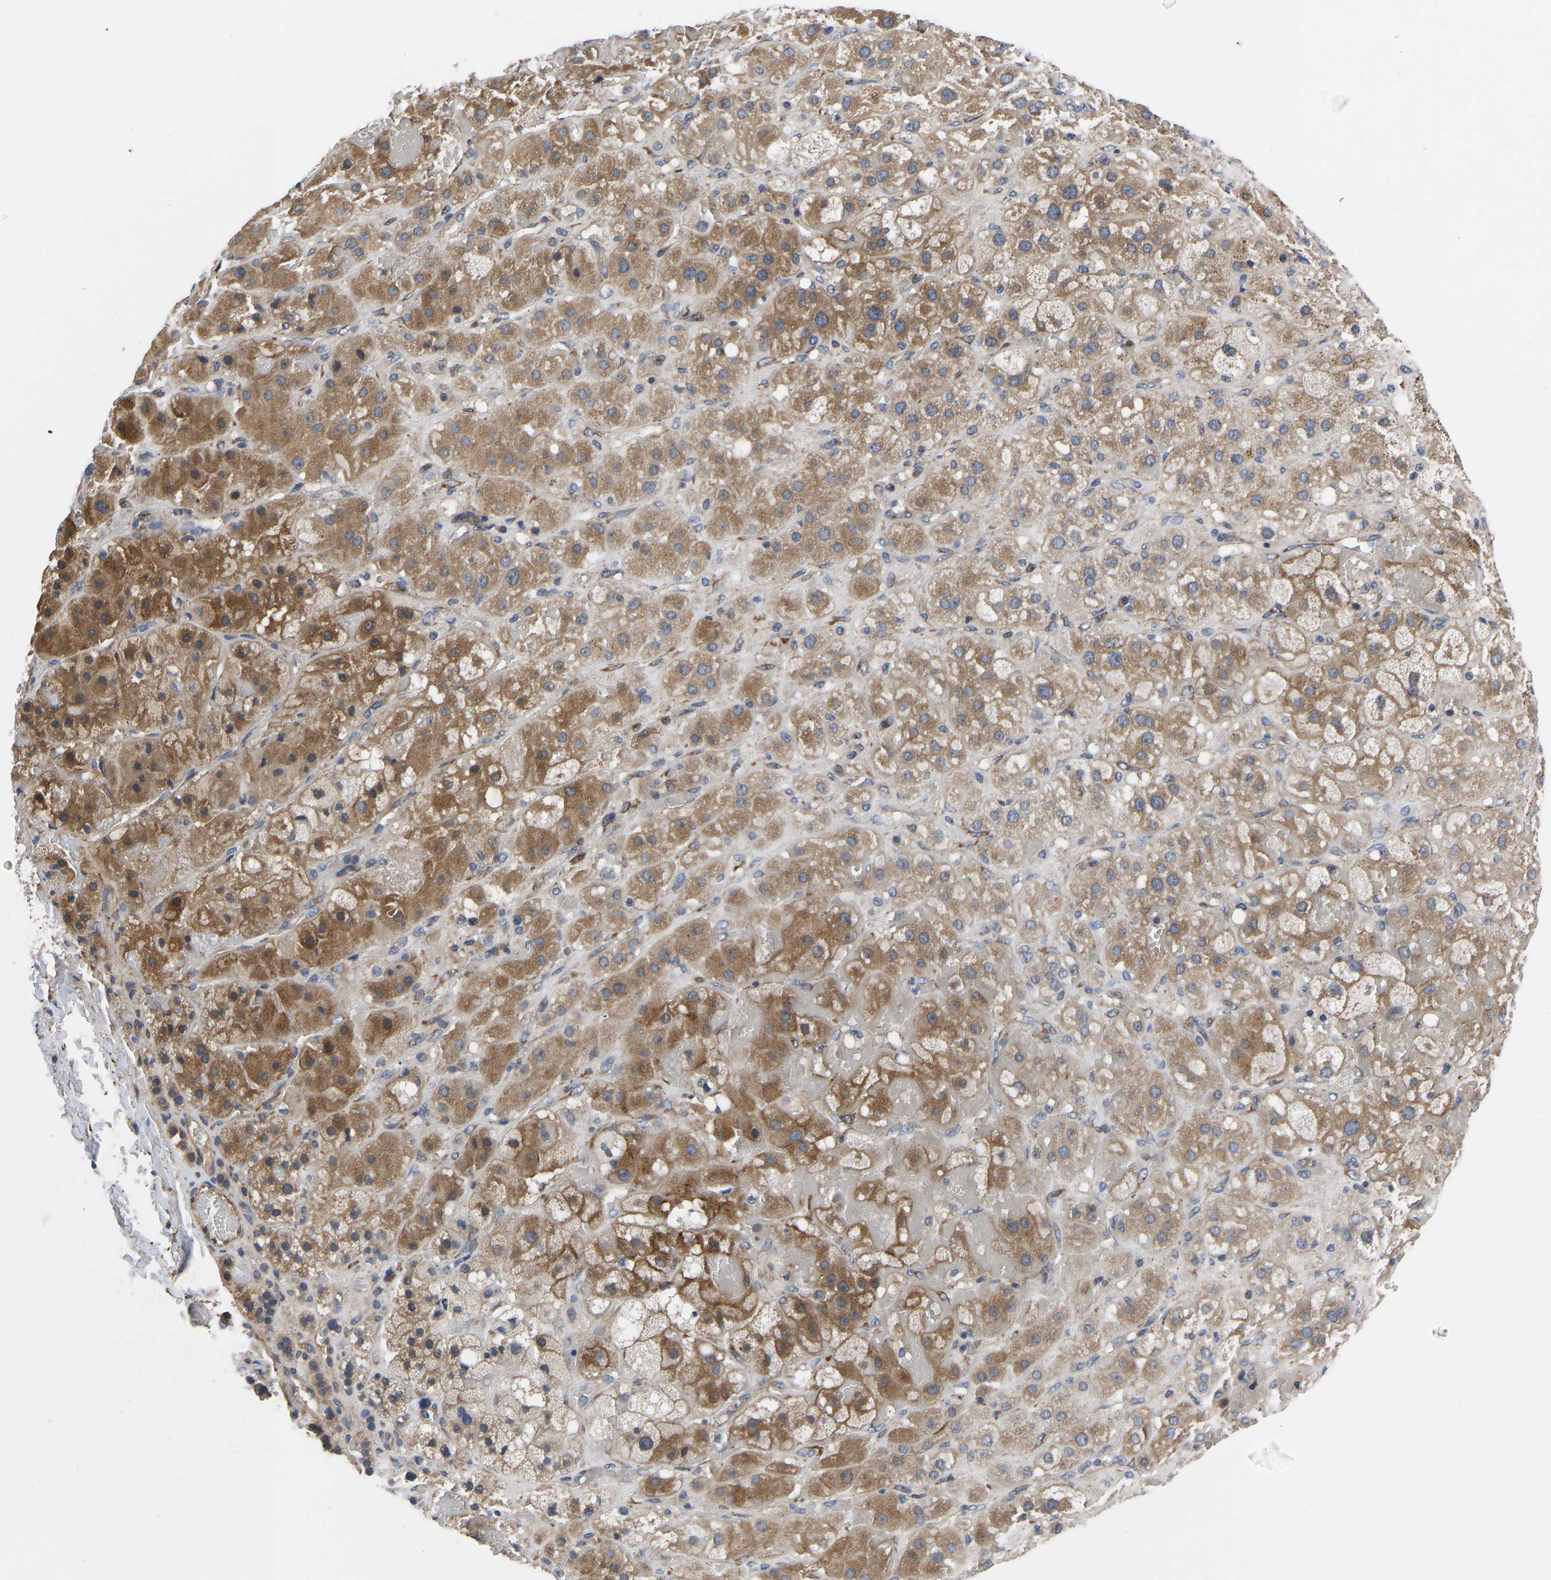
{"staining": {"intensity": "moderate", "quantity": ">75%", "location": "cytoplasmic/membranous"}, "tissue": "adrenal gland", "cell_type": "Glandular cells", "image_type": "normal", "snomed": [{"axis": "morphology", "description": "Normal tissue, NOS"}, {"axis": "topography", "description": "Adrenal gland"}], "caption": "Immunohistochemistry (IHC) of benign adrenal gland displays medium levels of moderate cytoplasmic/membranous expression in approximately >75% of glandular cells.", "gene": "FRRS1", "patient": {"sex": "female", "age": 47}}